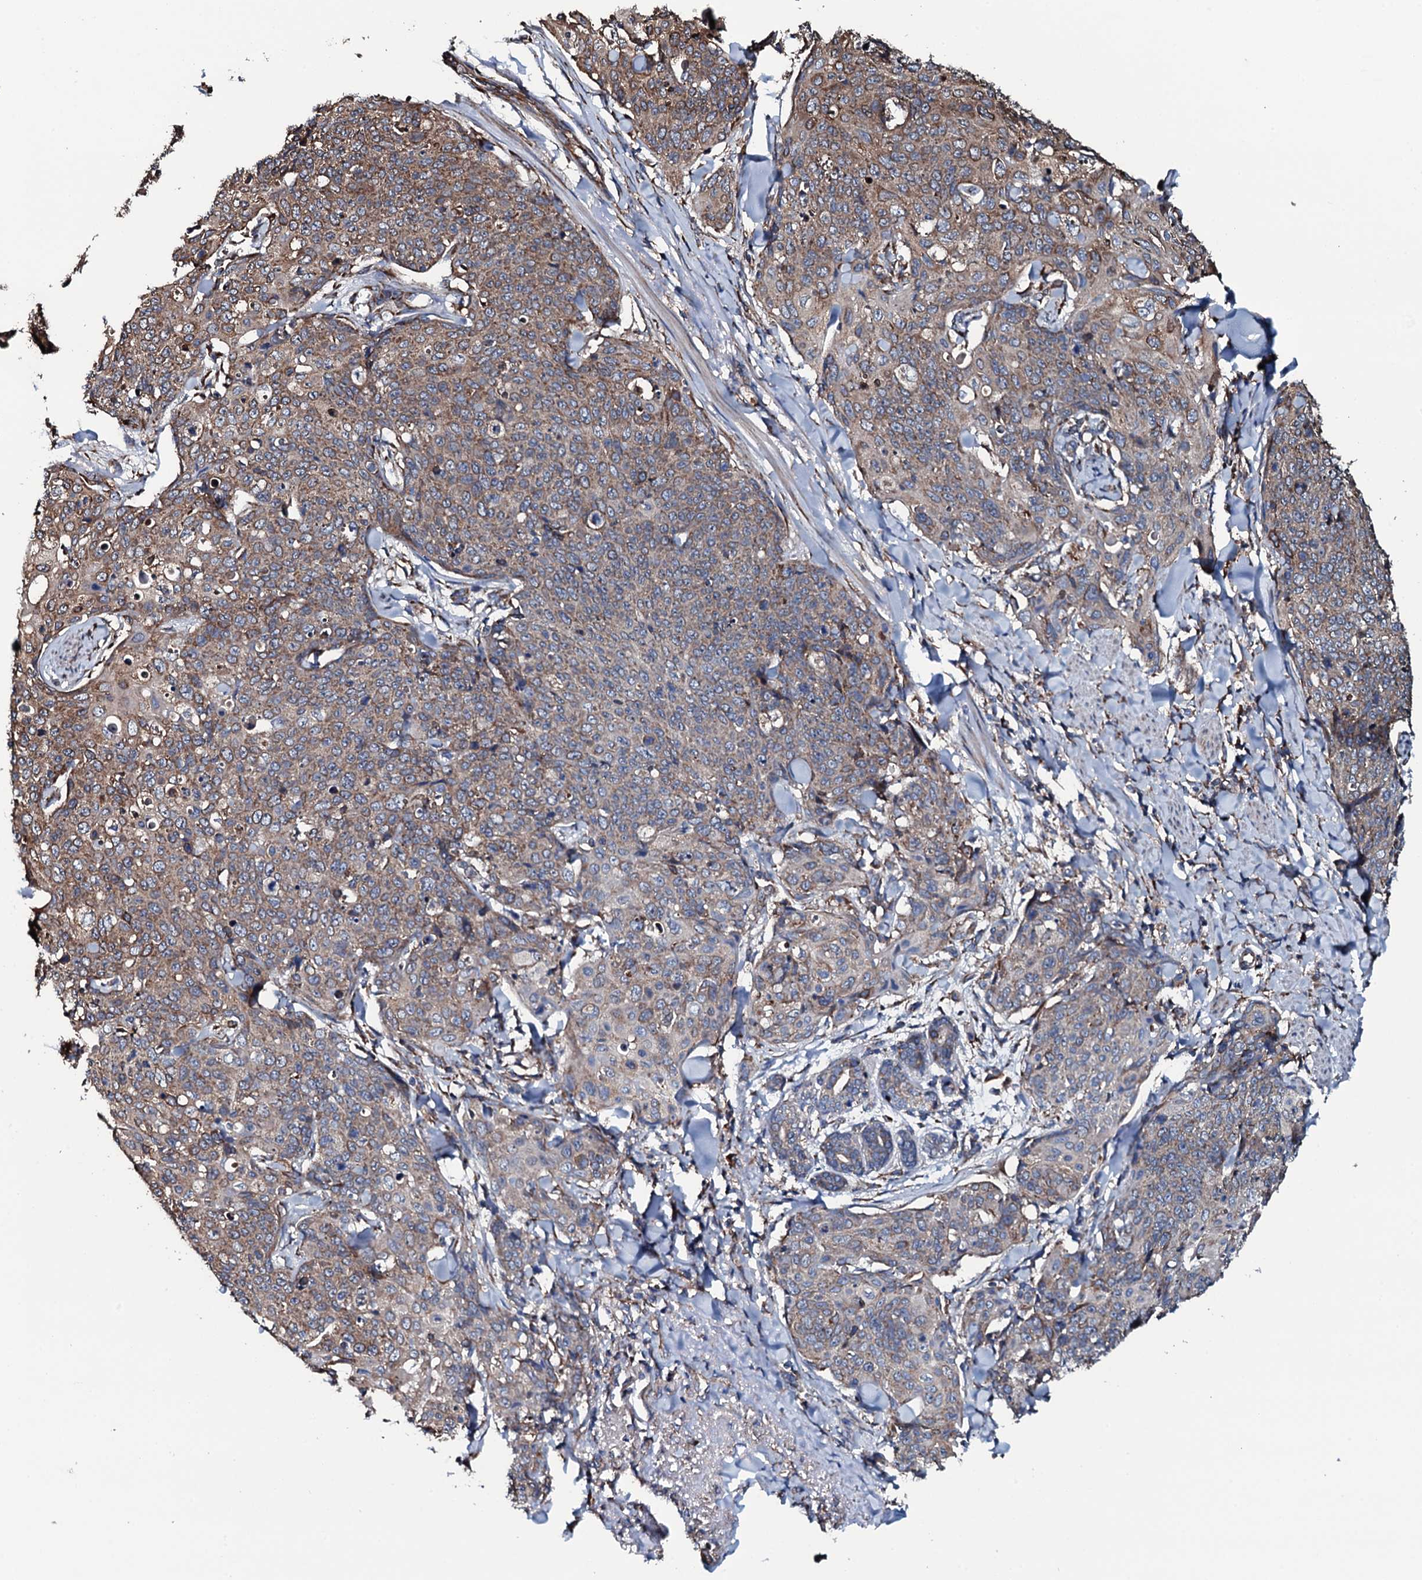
{"staining": {"intensity": "moderate", "quantity": ">75%", "location": "cytoplasmic/membranous"}, "tissue": "skin cancer", "cell_type": "Tumor cells", "image_type": "cancer", "snomed": [{"axis": "morphology", "description": "Squamous cell carcinoma, NOS"}, {"axis": "topography", "description": "Skin"}, {"axis": "topography", "description": "Vulva"}], "caption": "Squamous cell carcinoma (skin) stained with DAB immunohistochemistry reveals medium levels of moderate cytoplasmic/membranous staining in about >75% of tumor cells.", "gene": "RAB12", "patient": {"sex": "female", "age": 85}}